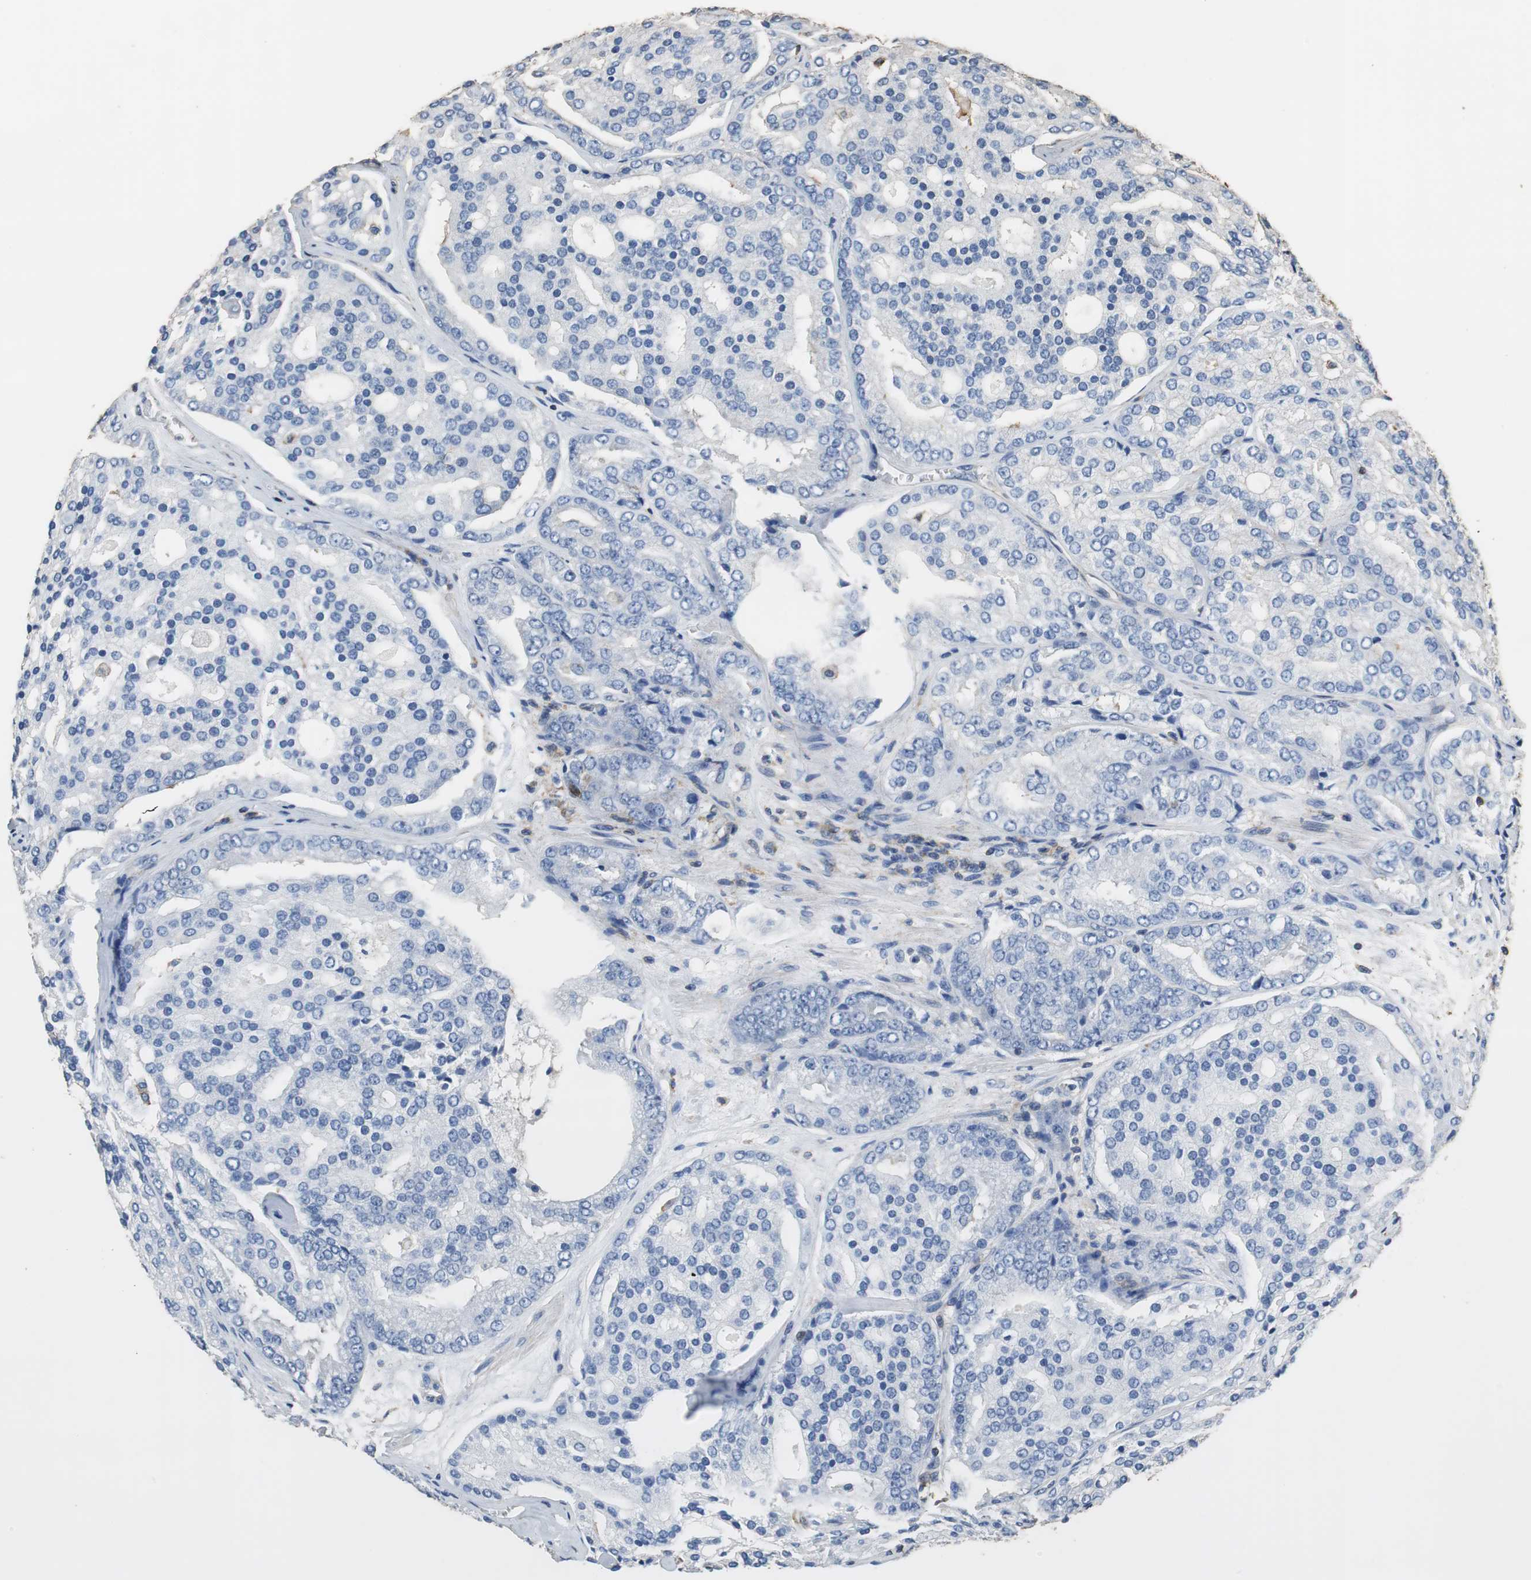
{"staining": {"intensity": "negative", "quantity": "none", "location": "none"}, "tissue": "prostate cancer", "cell_type": "Tumor cells", "image_type": "cancer", "snomed": [{"axis": "morphology", "description": "Adenocarcinoma, High grade"}, {"axis": "topography", "description": "Prostate"}], "caption": "DAB (3,3'-diaminobenzidine) immunohistochemical staining of human prostate cancer (adenocarcinoma (high-grade)) demonstrates no significant positivity in tumor cells.", "gene": "PRKRA", "patient": {"sex": "male", "age": 64}}